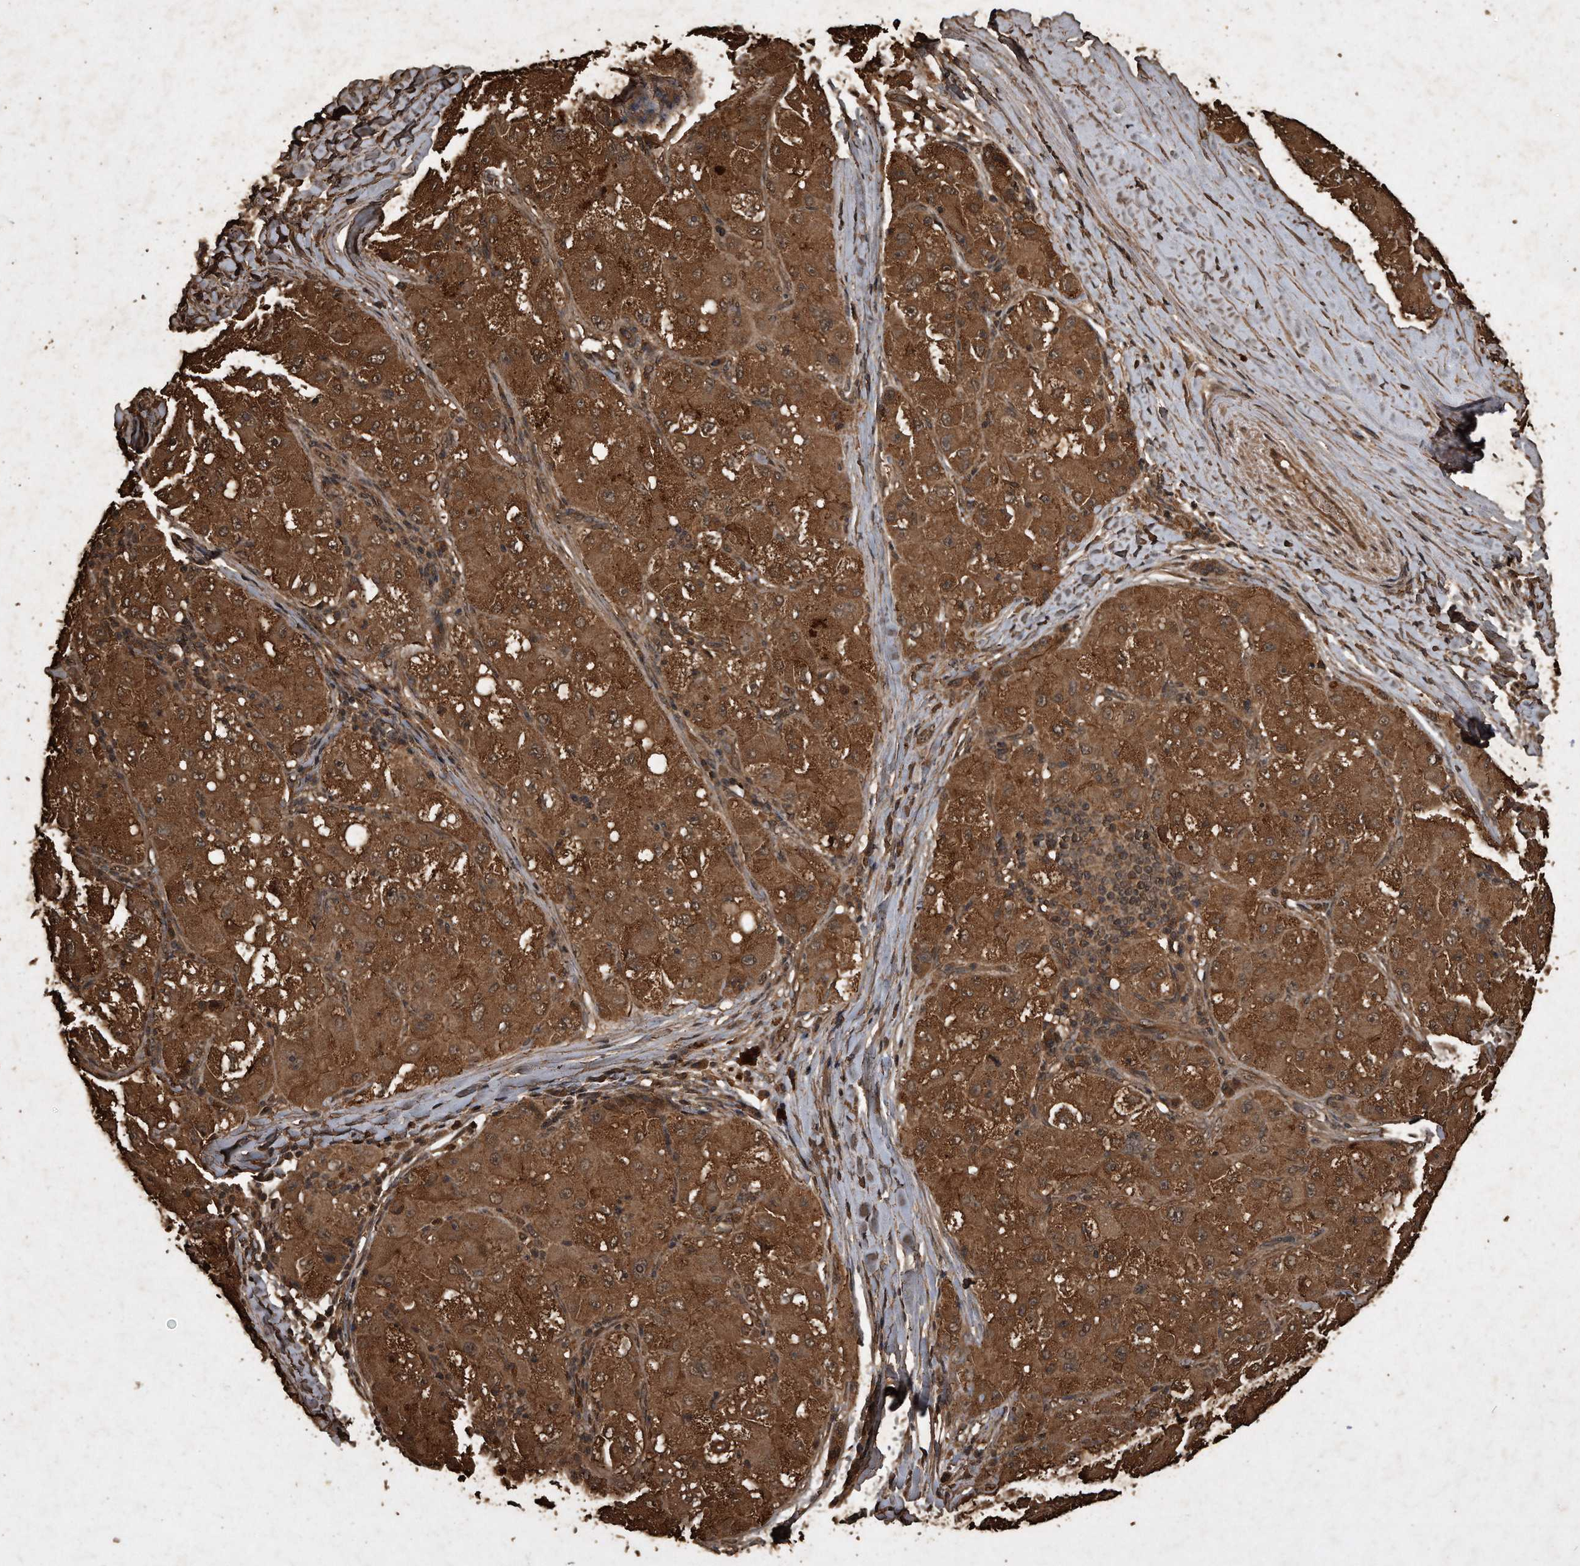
{"staining": {"intensity": "strong", "quantity": ">75%", "location": "cytoplasmic/membranous"}, "tissue": "liver cancer", "cell_type": "Tumor cells", "image_type": "cancer", "snomed": [{"axis": "morphology", "description": "Carcinoma, Hepatocellular, NOS"}, {"axis": "topography", "description": "Liver"}], "caption": "Immunohistochemistry (IHC) histopathology image of neoplastic tissue: human hepatocellular carcinoma (liver) stained using IHC shows high levels of strong protein expression localized specifically in the cytoplasmic/membranous of tumor cells, appearing as a cytoplasmic/membranous brown color.", "gene": "CFLAR", "patient": {"sex": "male", "age": 80}}